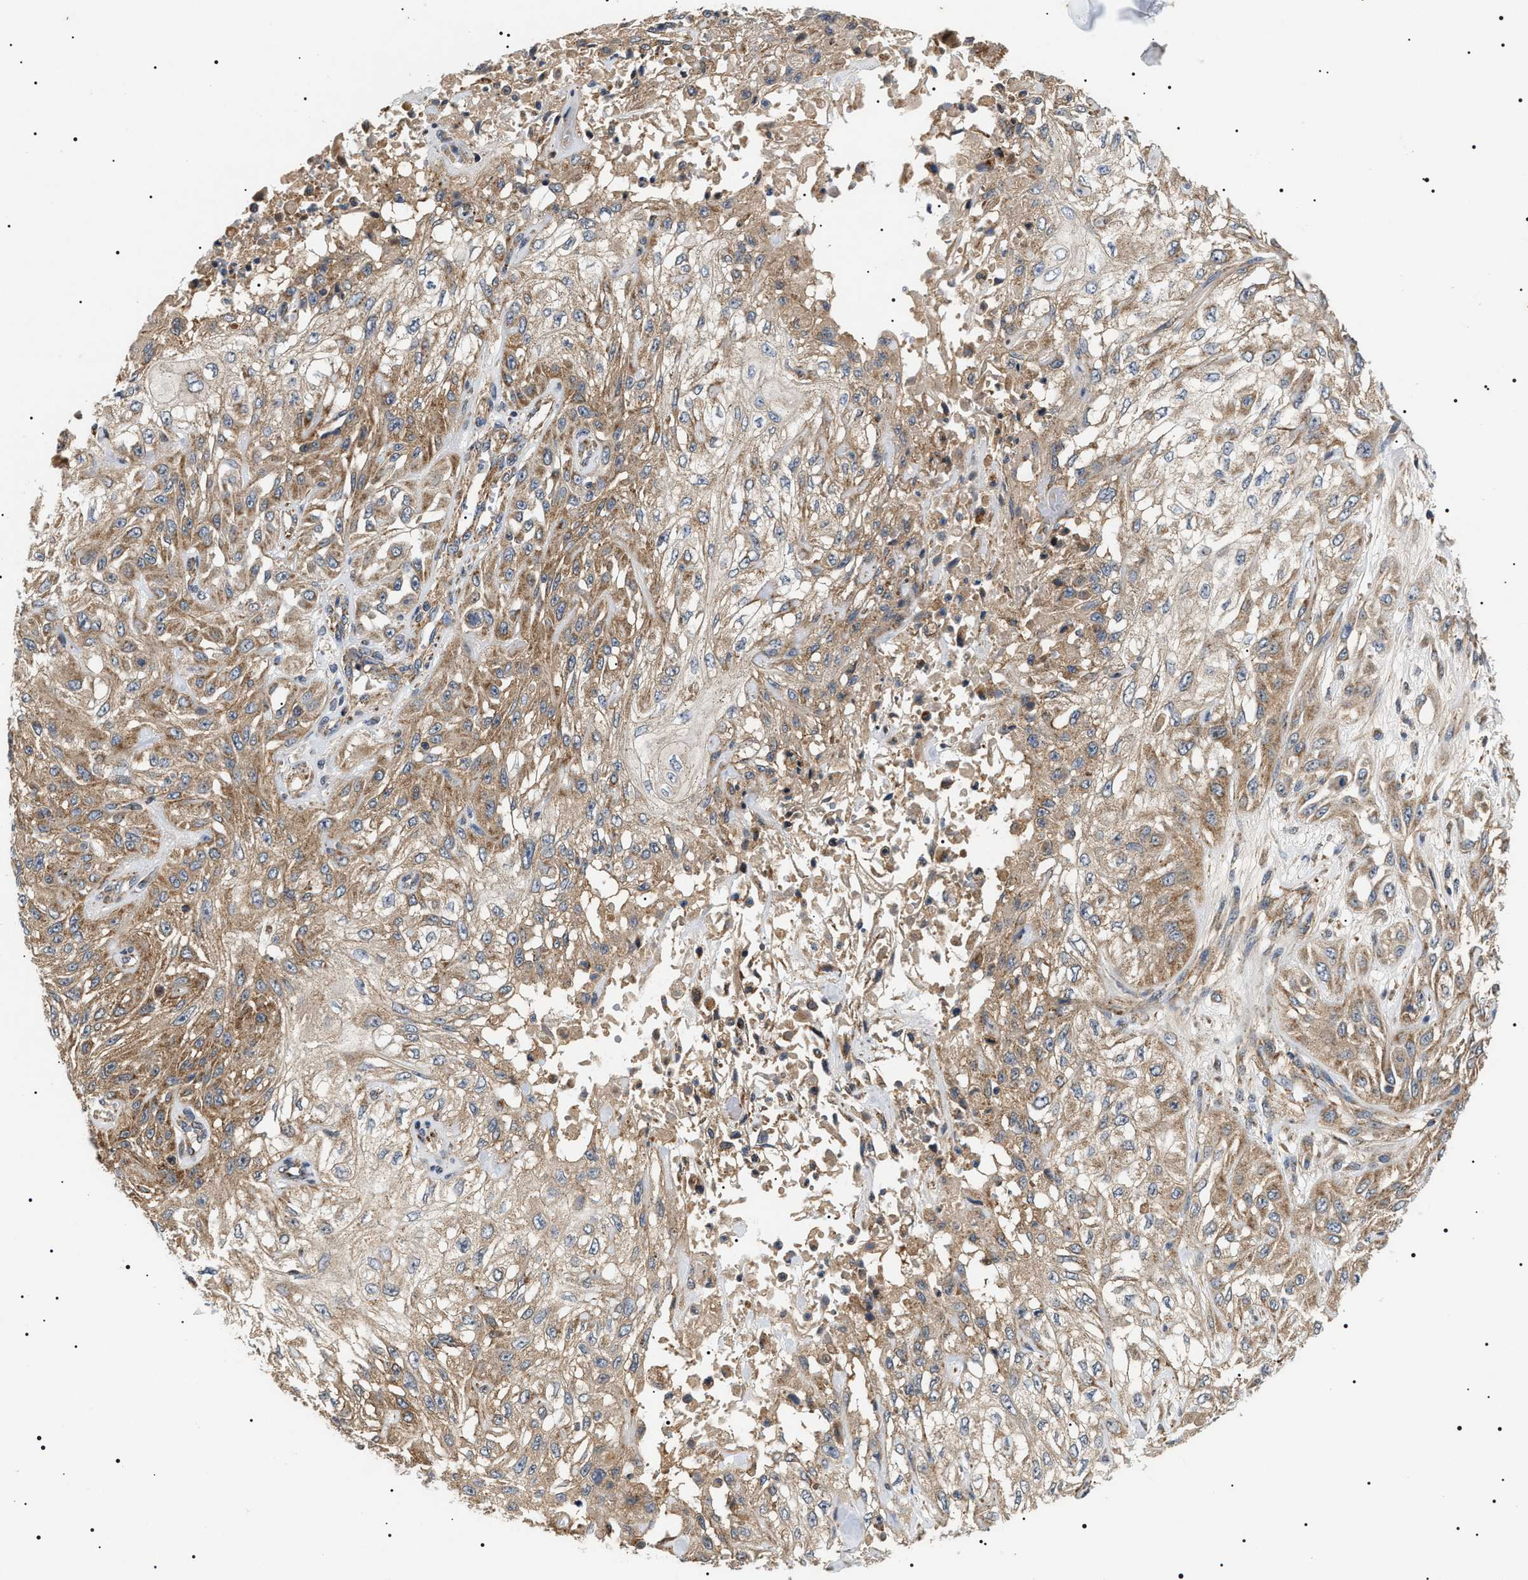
{"staining": {"intensity": "moderate", "quantity": ">75%", "location": "cytoplasmic/membranous"}, "tissue": "skin cancer", "cell_type": "Tumor cells", "image_type": "cancer", "snomed": [{"axis": "morphology", "description": "Squamous cell carcinoma, NOS"}, {"axis": "morphology", "description": "Squamous cell carcinoma, metastatic, NOS"}, {"axis": "topography", "description": "Skin"}, {"axis": "topography", "description": "Lymph node"}], "caption": "Approximately >75% of tumor cells in human skin cancer exhibit moderate cytoplasmic/membranous protein positivity as visualized by brown immunohistochemical staining.", "gene": "OXSM", "patient": {"sex": "male", "age": 75}}